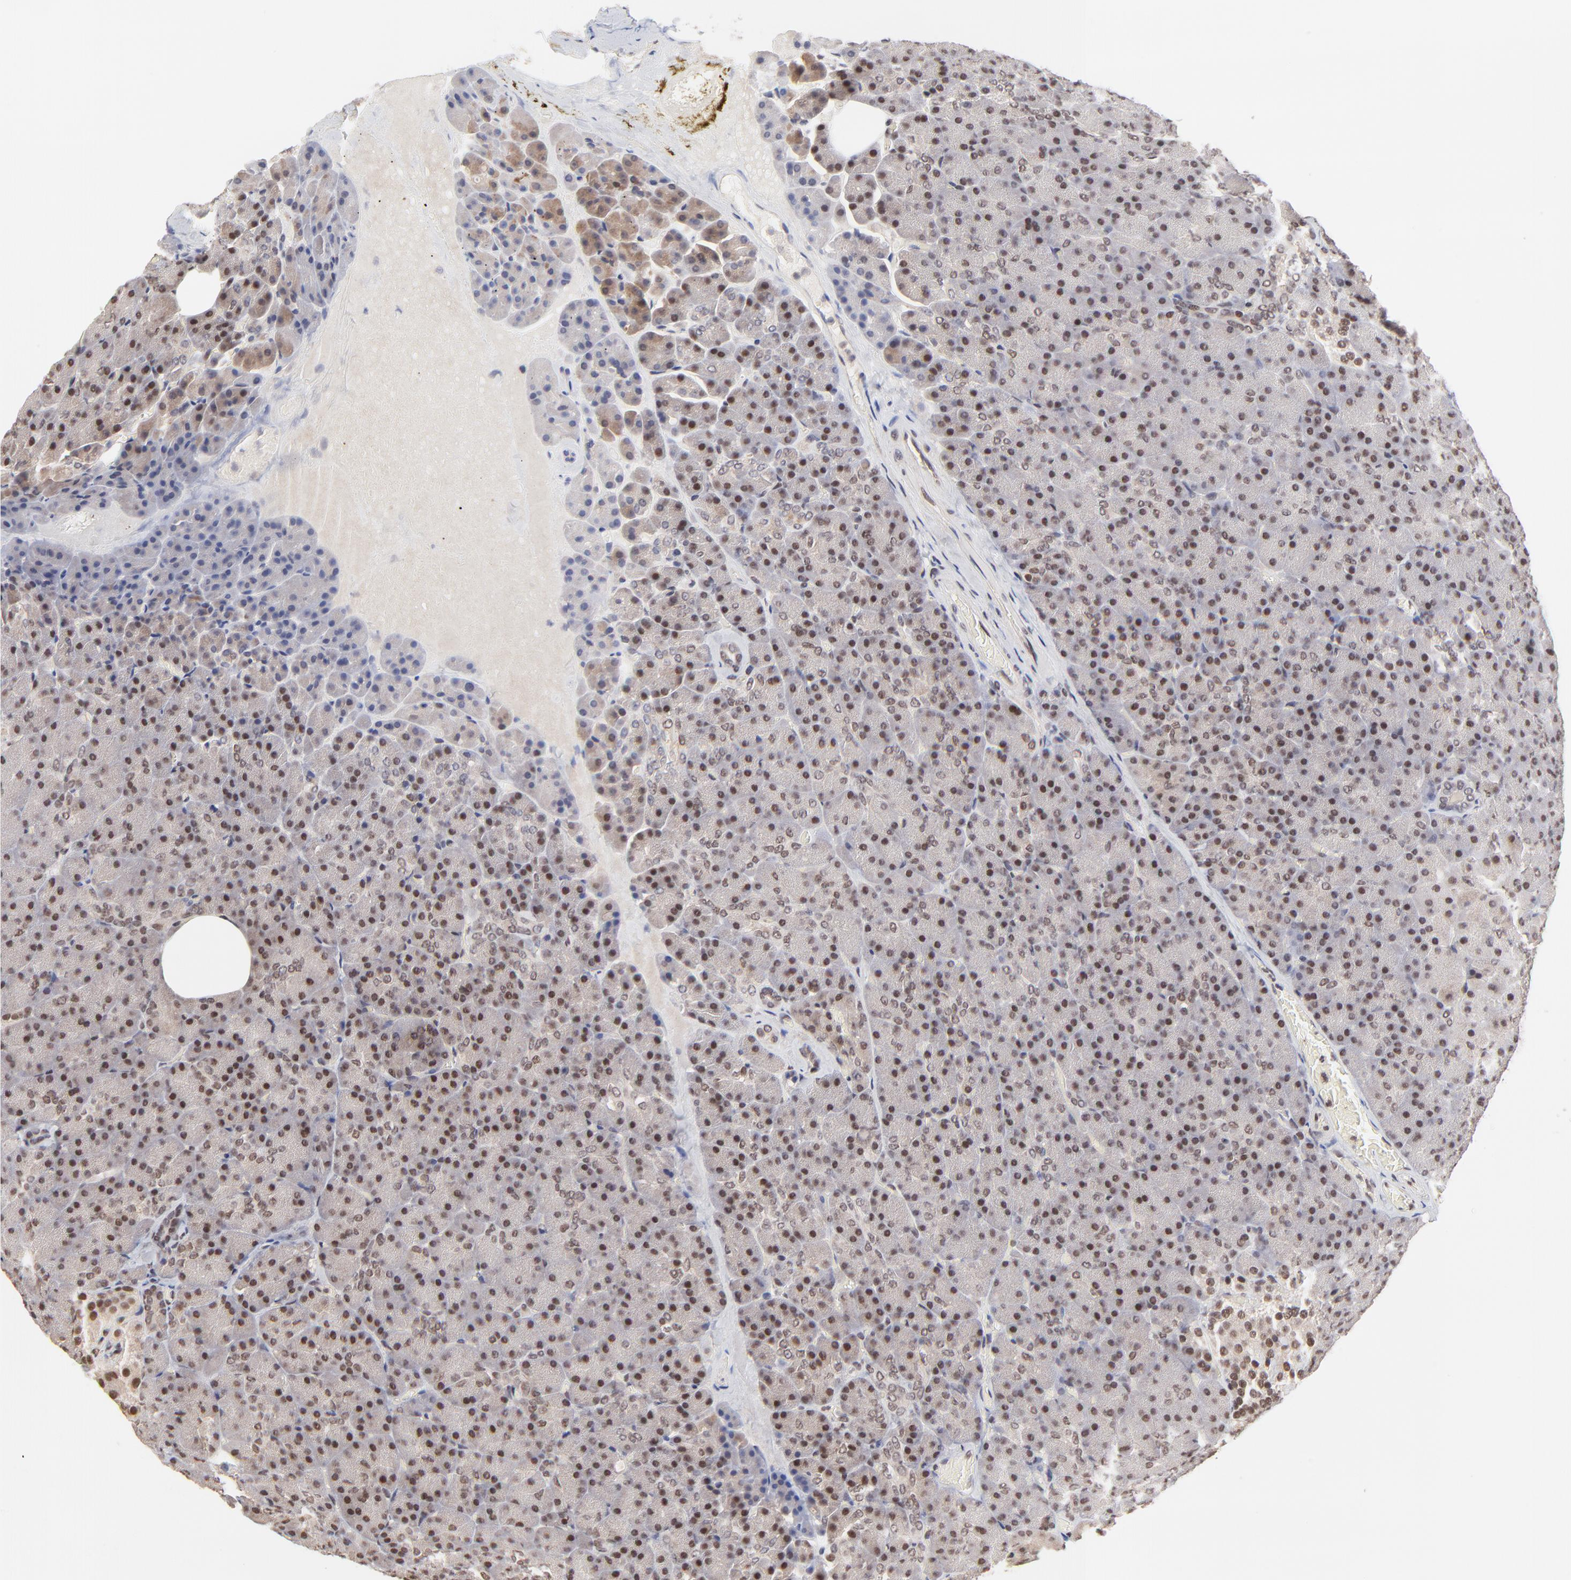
{"staining": {"intensity": "moderate", "quantity": ">75%", "location": "cytoplasmic/membranous,nuclear"}, "tissue": "pancreas", "cell_type": "Exocrine glandular cells", "image_type": "normal", "snomed": [{"axis": "morphology", "description": "Normal tissue, NOS"}, {"axis": "topography", "description": "Pancreas"}], "caption": "DAB (3,3'-diaminobenzidine) immunohistochemical staining of unremarkable human pancreas demonstrates moderate cytoplasmic/membranous,nuclear protein expression in approximately >75% of exocrine glandular cells. The protein is stained brown, and the nuclei are stained in blue (DAB IHC with brightfield microscopy, high magnification).", "gene": "DSN1", "patient": {"sex": "female", "age": 35}}